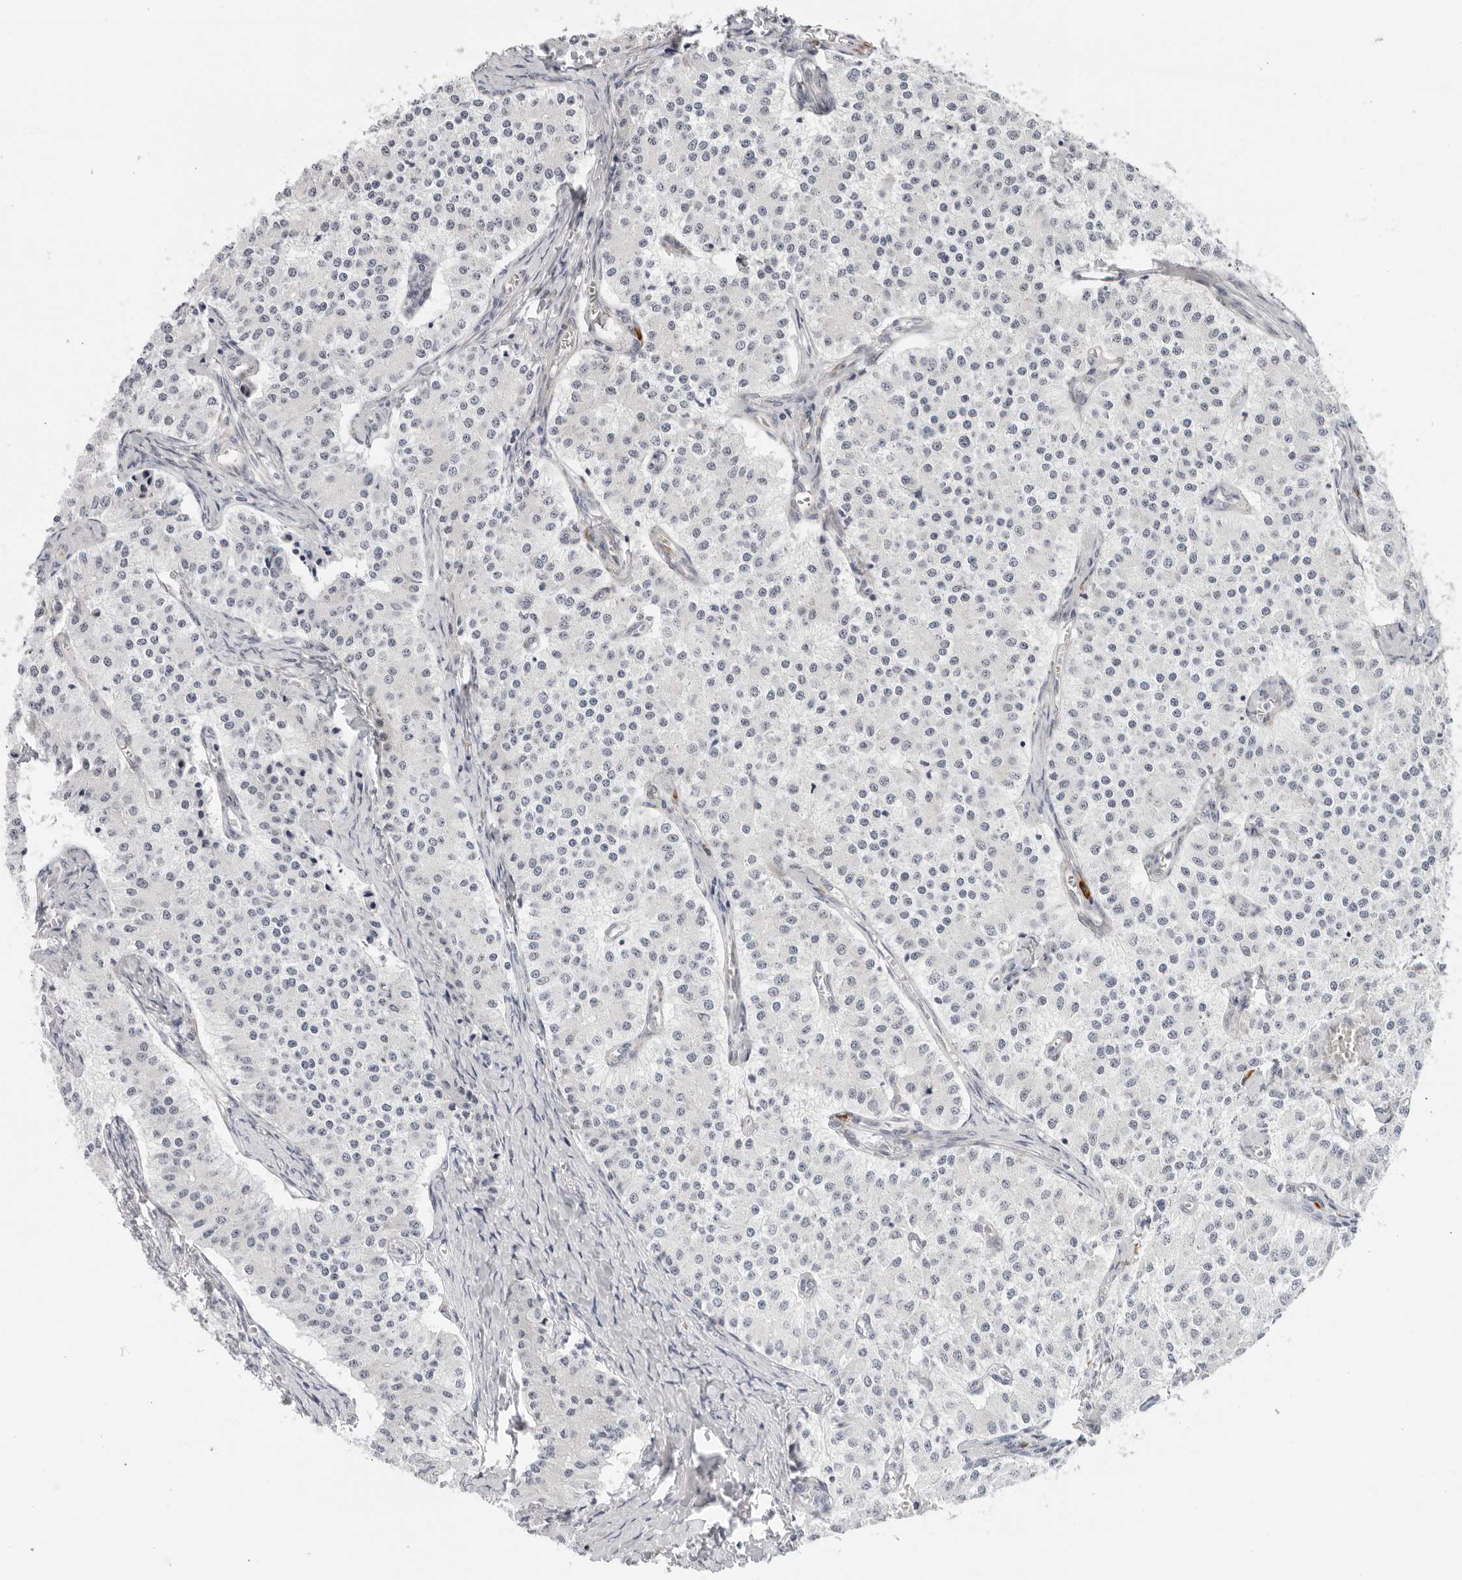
{"staining": {"intensity": "negative", "quantity": "none", "location": "none"}, "tissue": "carcinoid", "cell_type": "Tumor cells", "image_type": "cancer", "snomed": [{"axis": "morphology", "description": "Carcinoid, malignant, NOS"}, {"axis": "topography", "description": "Colon"}], "caption": "A histopathology image of human malignant carcinoid is negative for staining in tumor cells.", "gene": "EDN2", "patient": {"sex": "female", "age": 52}}